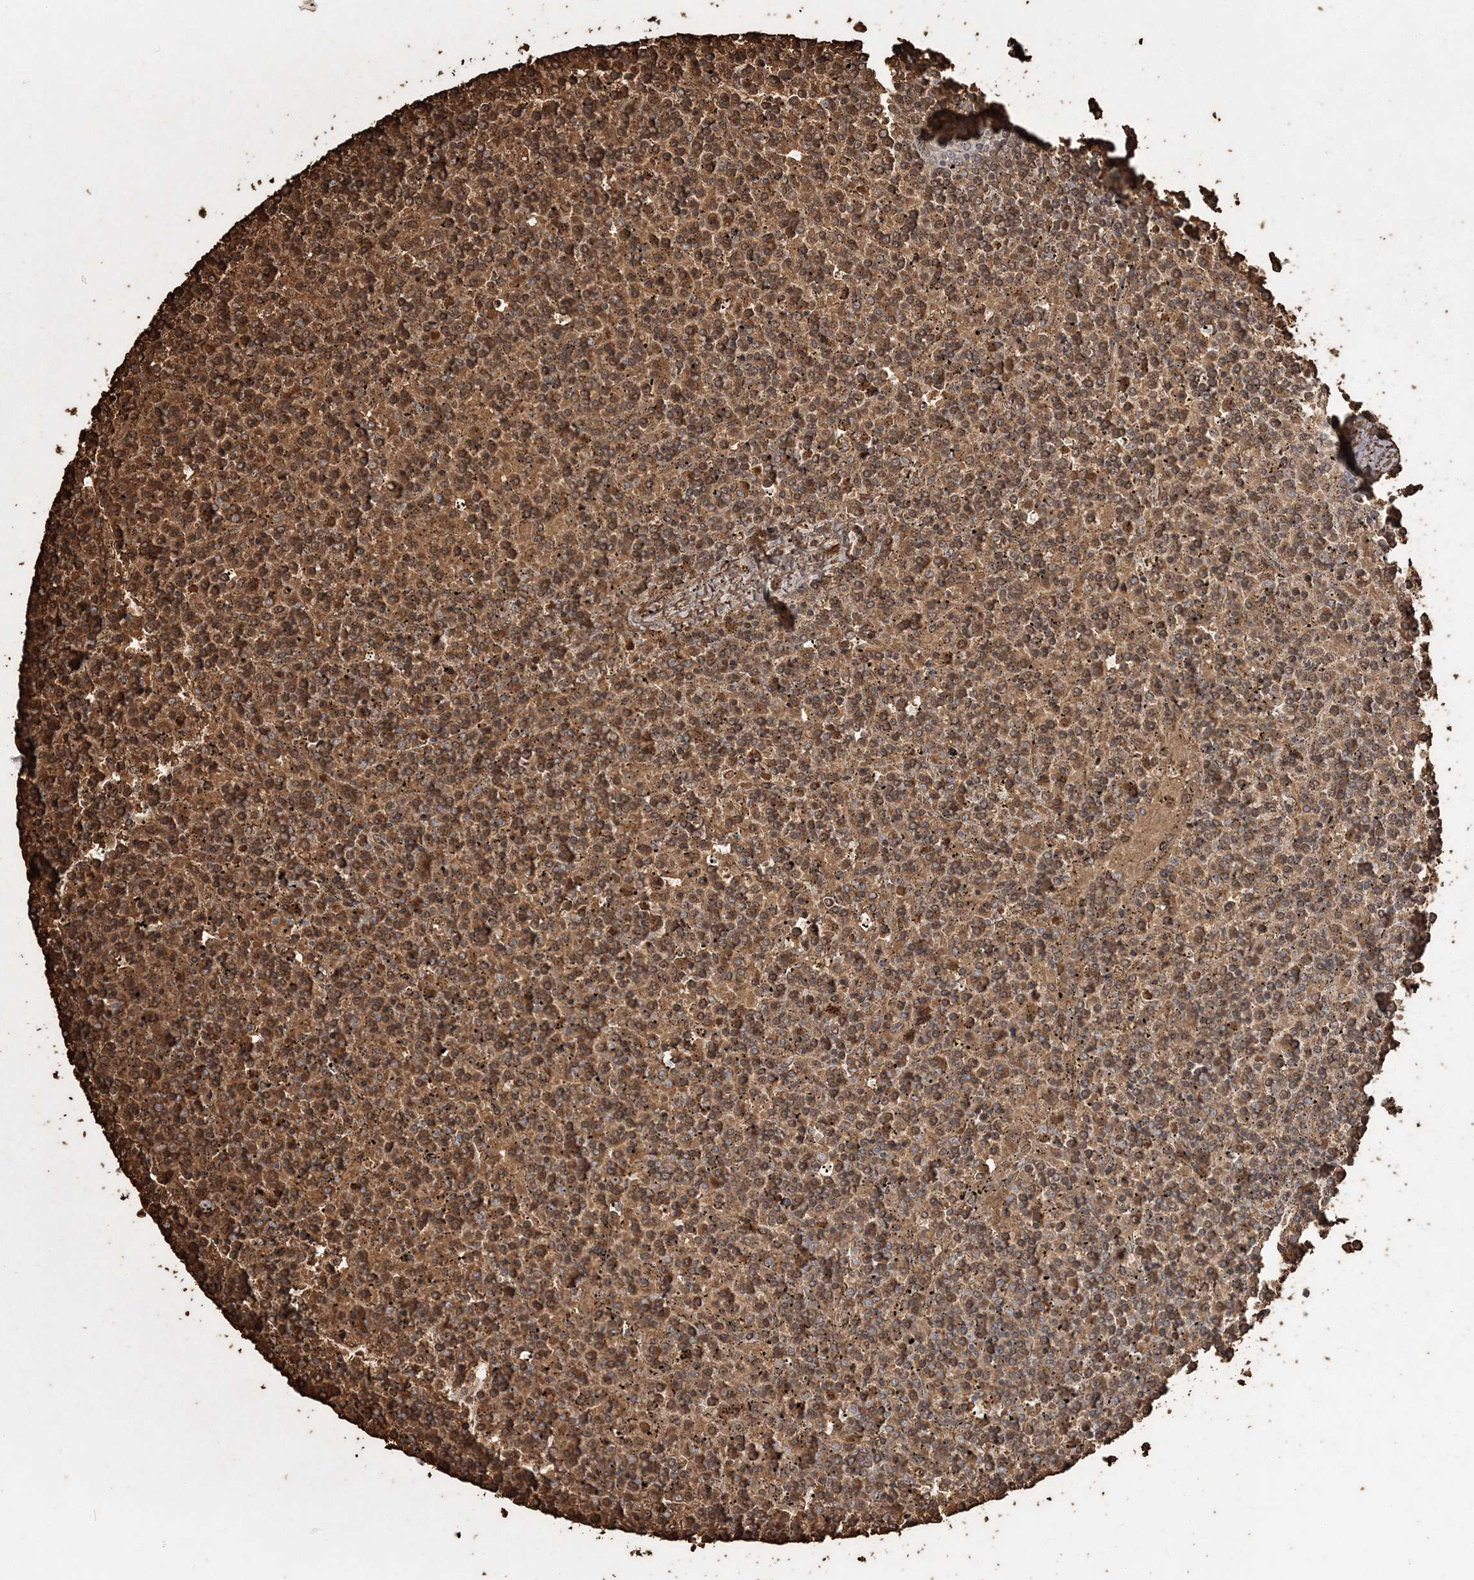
{"staining": {"intensity": "moderate", "quantity": ">75%", "location": "cytoplasmic/membranous"}, "tissue": "lymphoma", "cell_type": "Tumor cells", "image_type": "cancer", "snomed": [{"axis": "morphology", "description": "Malignant lymphoma, non-Hodgkin's type, Low grade"}, {"axis": "topography", "description": "Spleen"}], "caption": "A high-resolution image shows immunohistochemistry (IHC) staining of malignant lymphoma, non-Hodgkin's type (low-grade), which demonstrates moderate cytoplasmic/membranous expression in approximately >75% of tumor cells.", "gene": "SERINC1", "patient": {"sex": "female", "age": 19}}